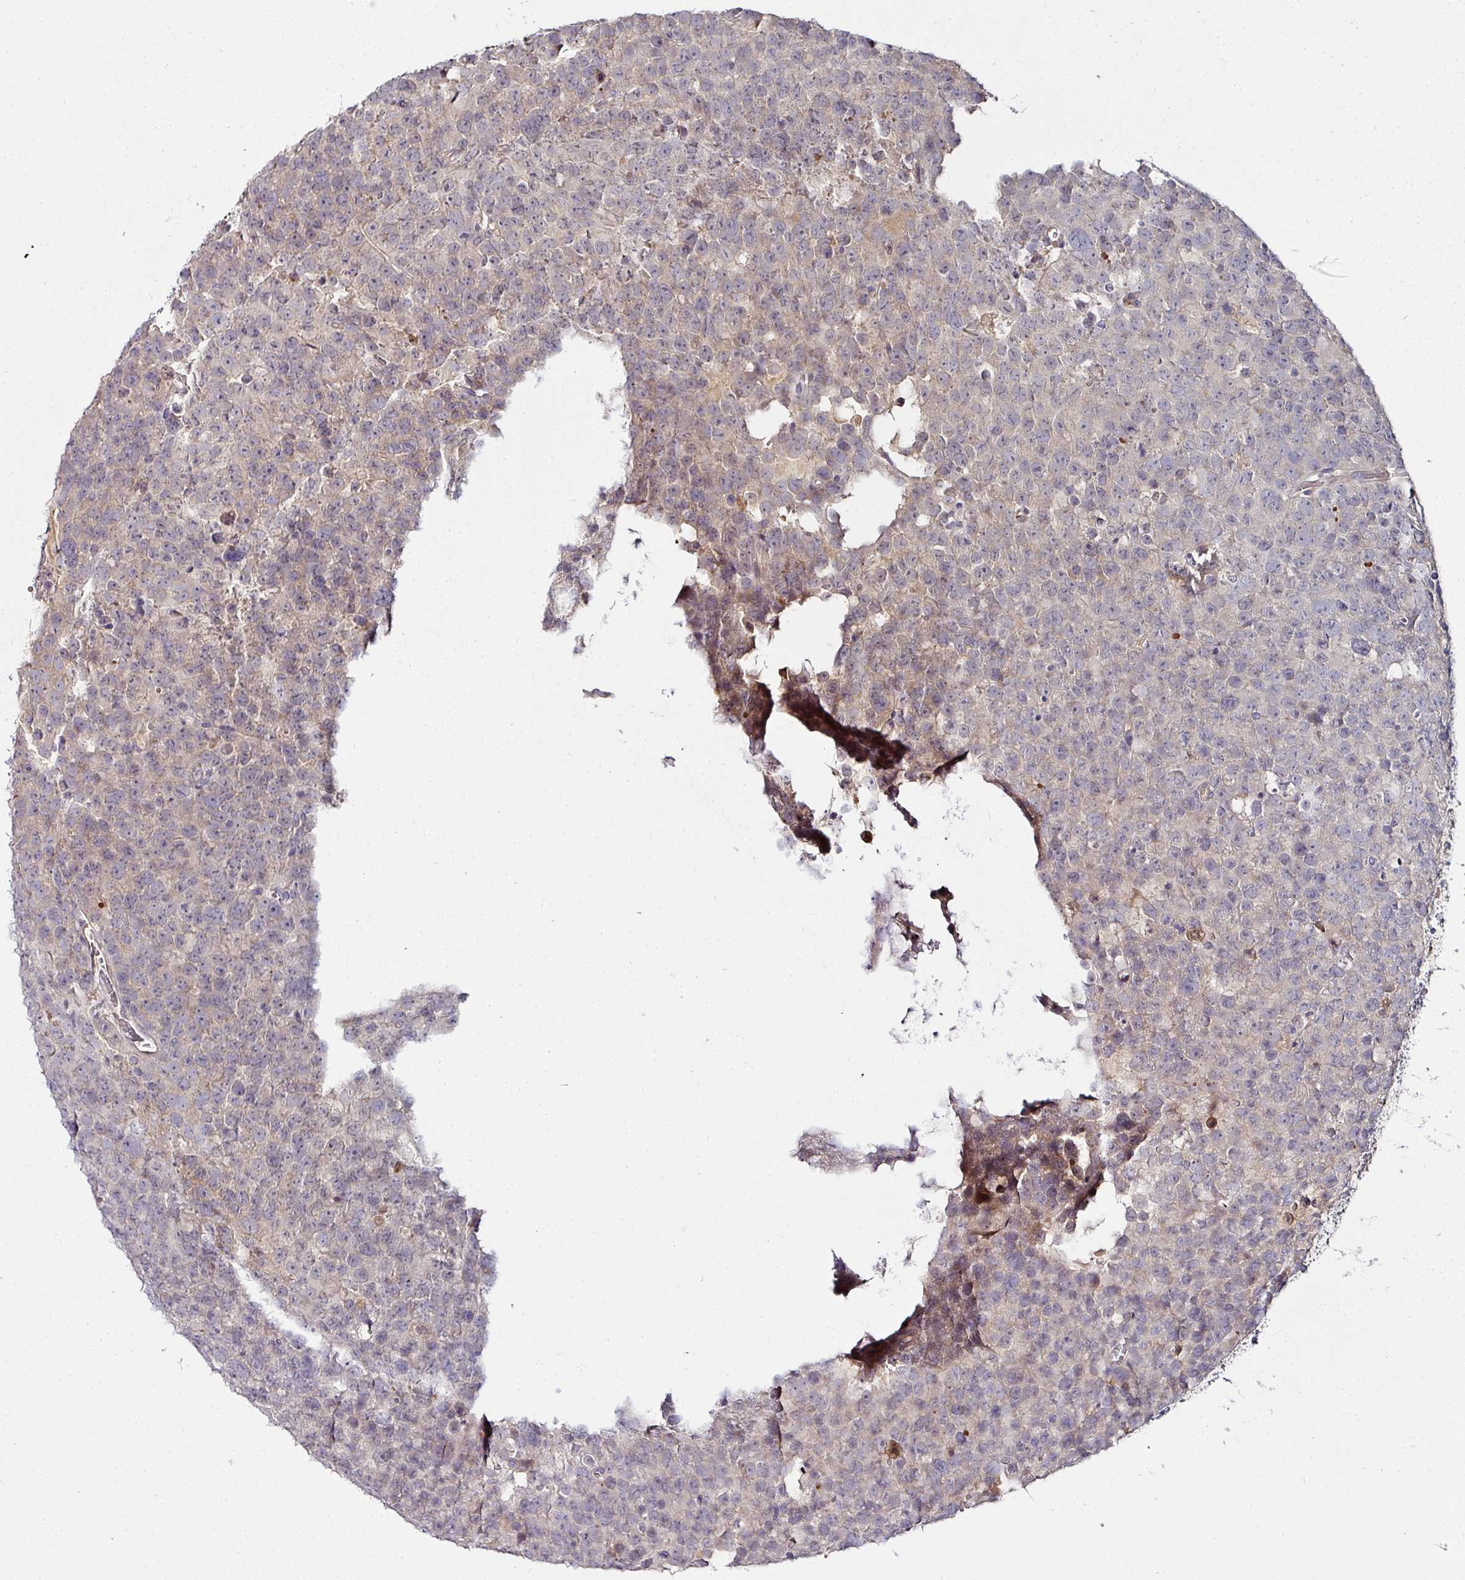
{"staining": {"intensity": "weak", "quantity": "<25%", "location": "cytoplasmic/membranous"}, "tissue": "testis cancer", "cell_type": "Tumor cells", "image_type": "cancer", "snomed": [{"axis": "morphology", "description": "Seminoma, NOS"}, {"axis": "topography", "description": "Testis"}], "caption": "Immunohistochemistry of testis cancer exhibits no staining in tumor cells.", "gene": "CTDSP2", "patient": {"sex": "male", "age": 71}}